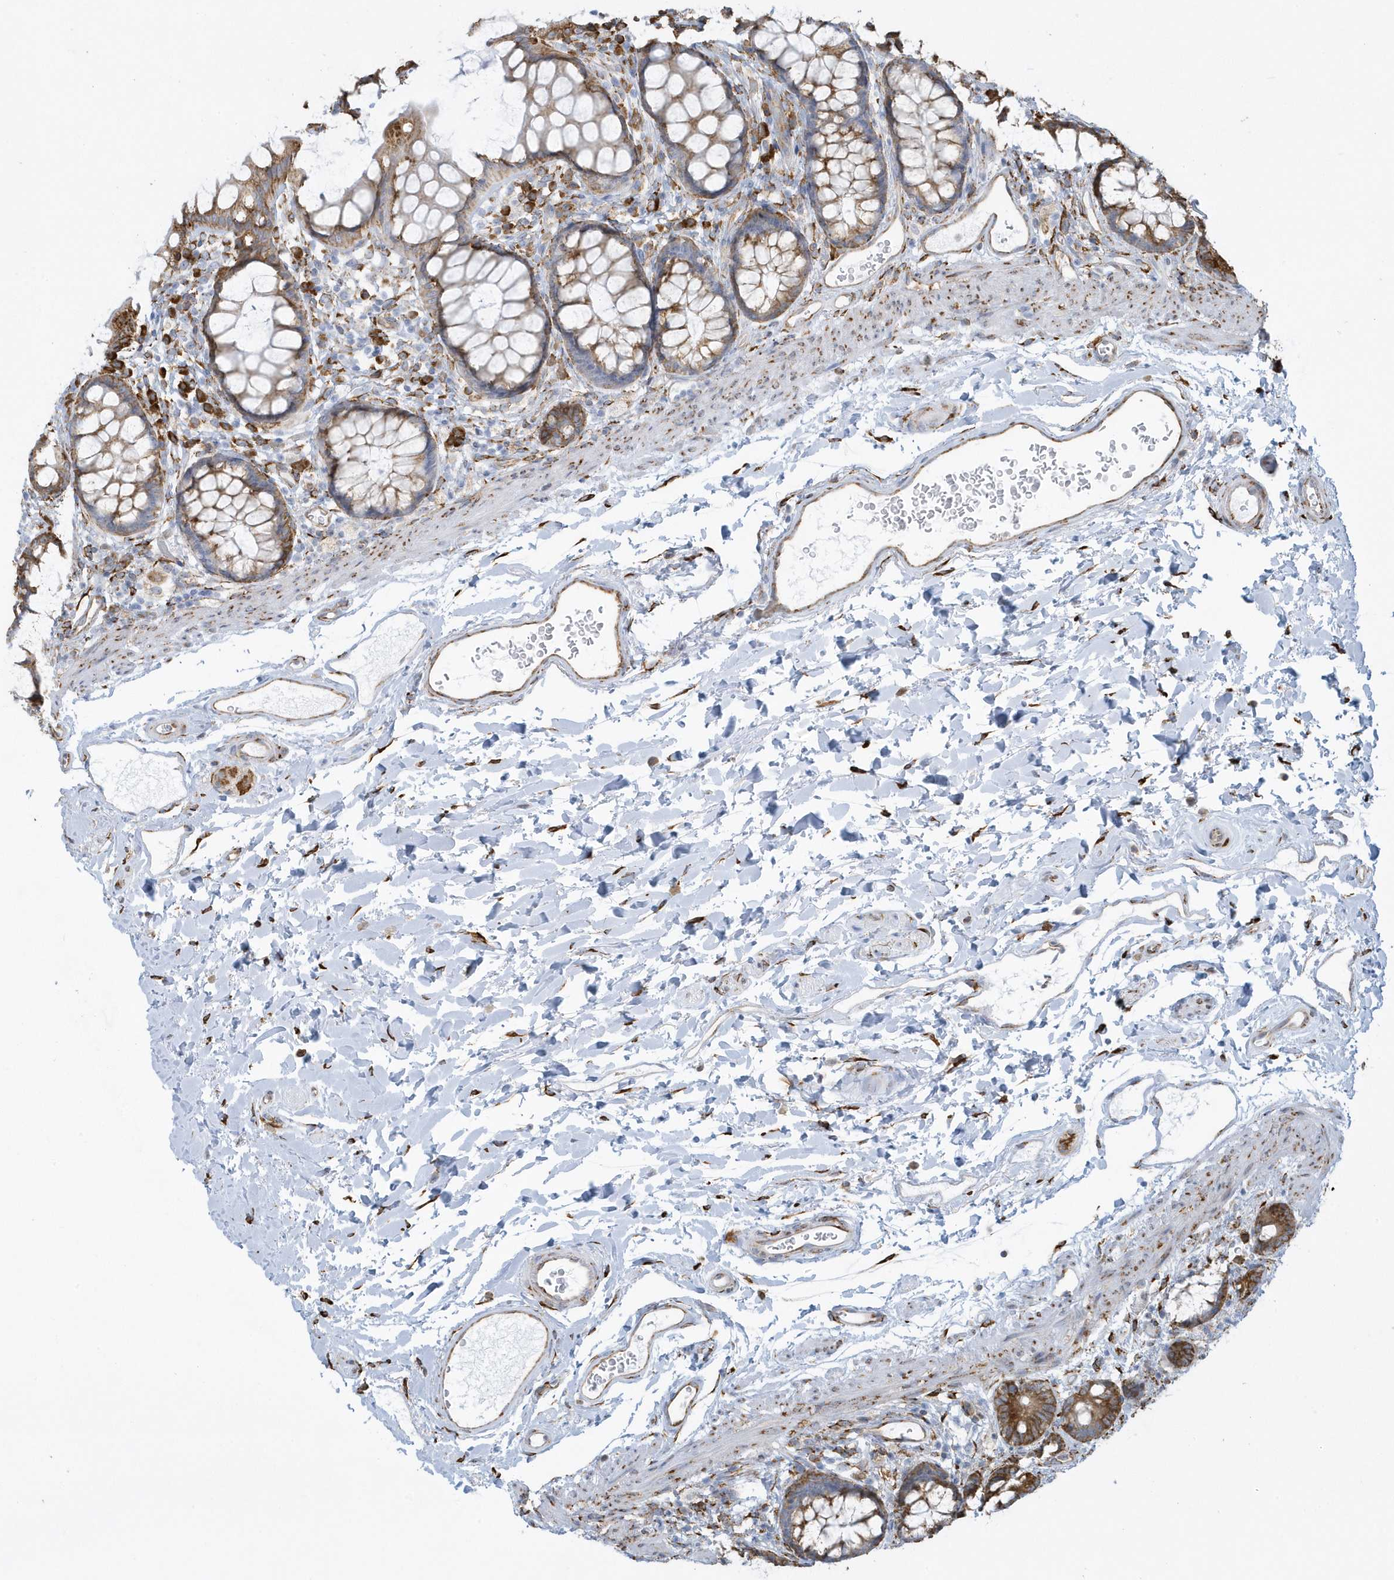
{"staining": {"intensity": "moderate", "quantity": ">75%", "location": "cytoplasmic/membranous"}, "tissue": "rectum", "cell_type": "Glandular cells", "image_type": "normal", "snomed": [{"axis": "morphology", "description": "Normal tissue, NOS"}, {"axis": "topography", "description": "Rectum"}], "caption": "Moderate cytoplasmic/membranous expression for a protein is appreciated in approximately >75% of glandular cells of normal rectum using IHC.", "gene": "DCAF1", "patient": {"sex": "female", "age": 65}}